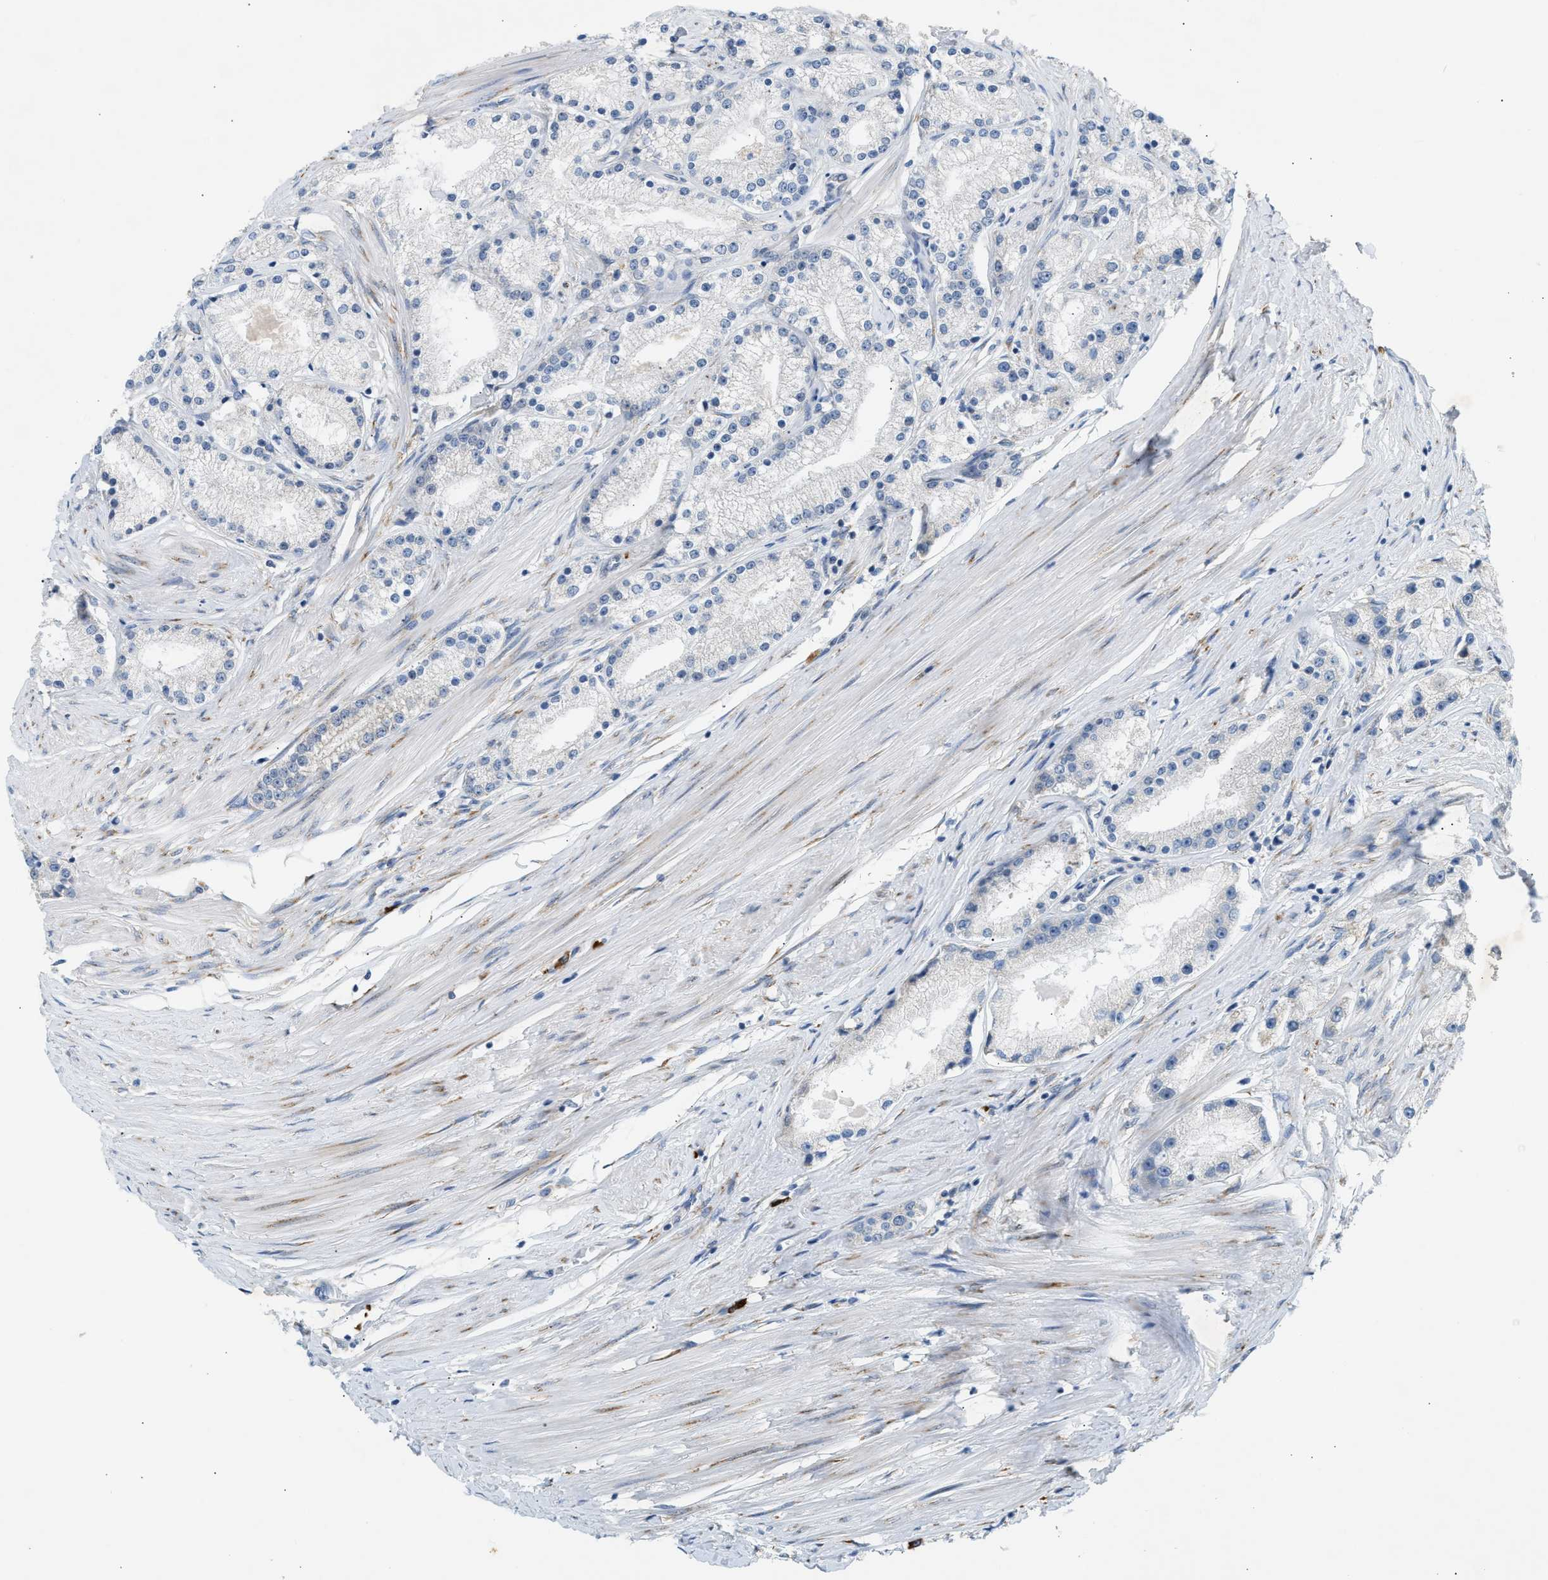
{"staining": {"intensity": "negative", "quantity": "none", "location": "none"}, "tissue": "prostate cancer", "cell_type": "Tumor cells", "image_type": "cancer", "snomed": [{"axis": "morphology", "description": "Adenocarcinoma, Low grade"}, {"axis": "topography", "description": "Prostate"}], "caption": "Histopathology image shows no significant protein staining in tumor cells of adenocarcinoma (low-grade) (prostate).", "gene": "KCNC2", "patient": {"sex": "male", "age": 63}}